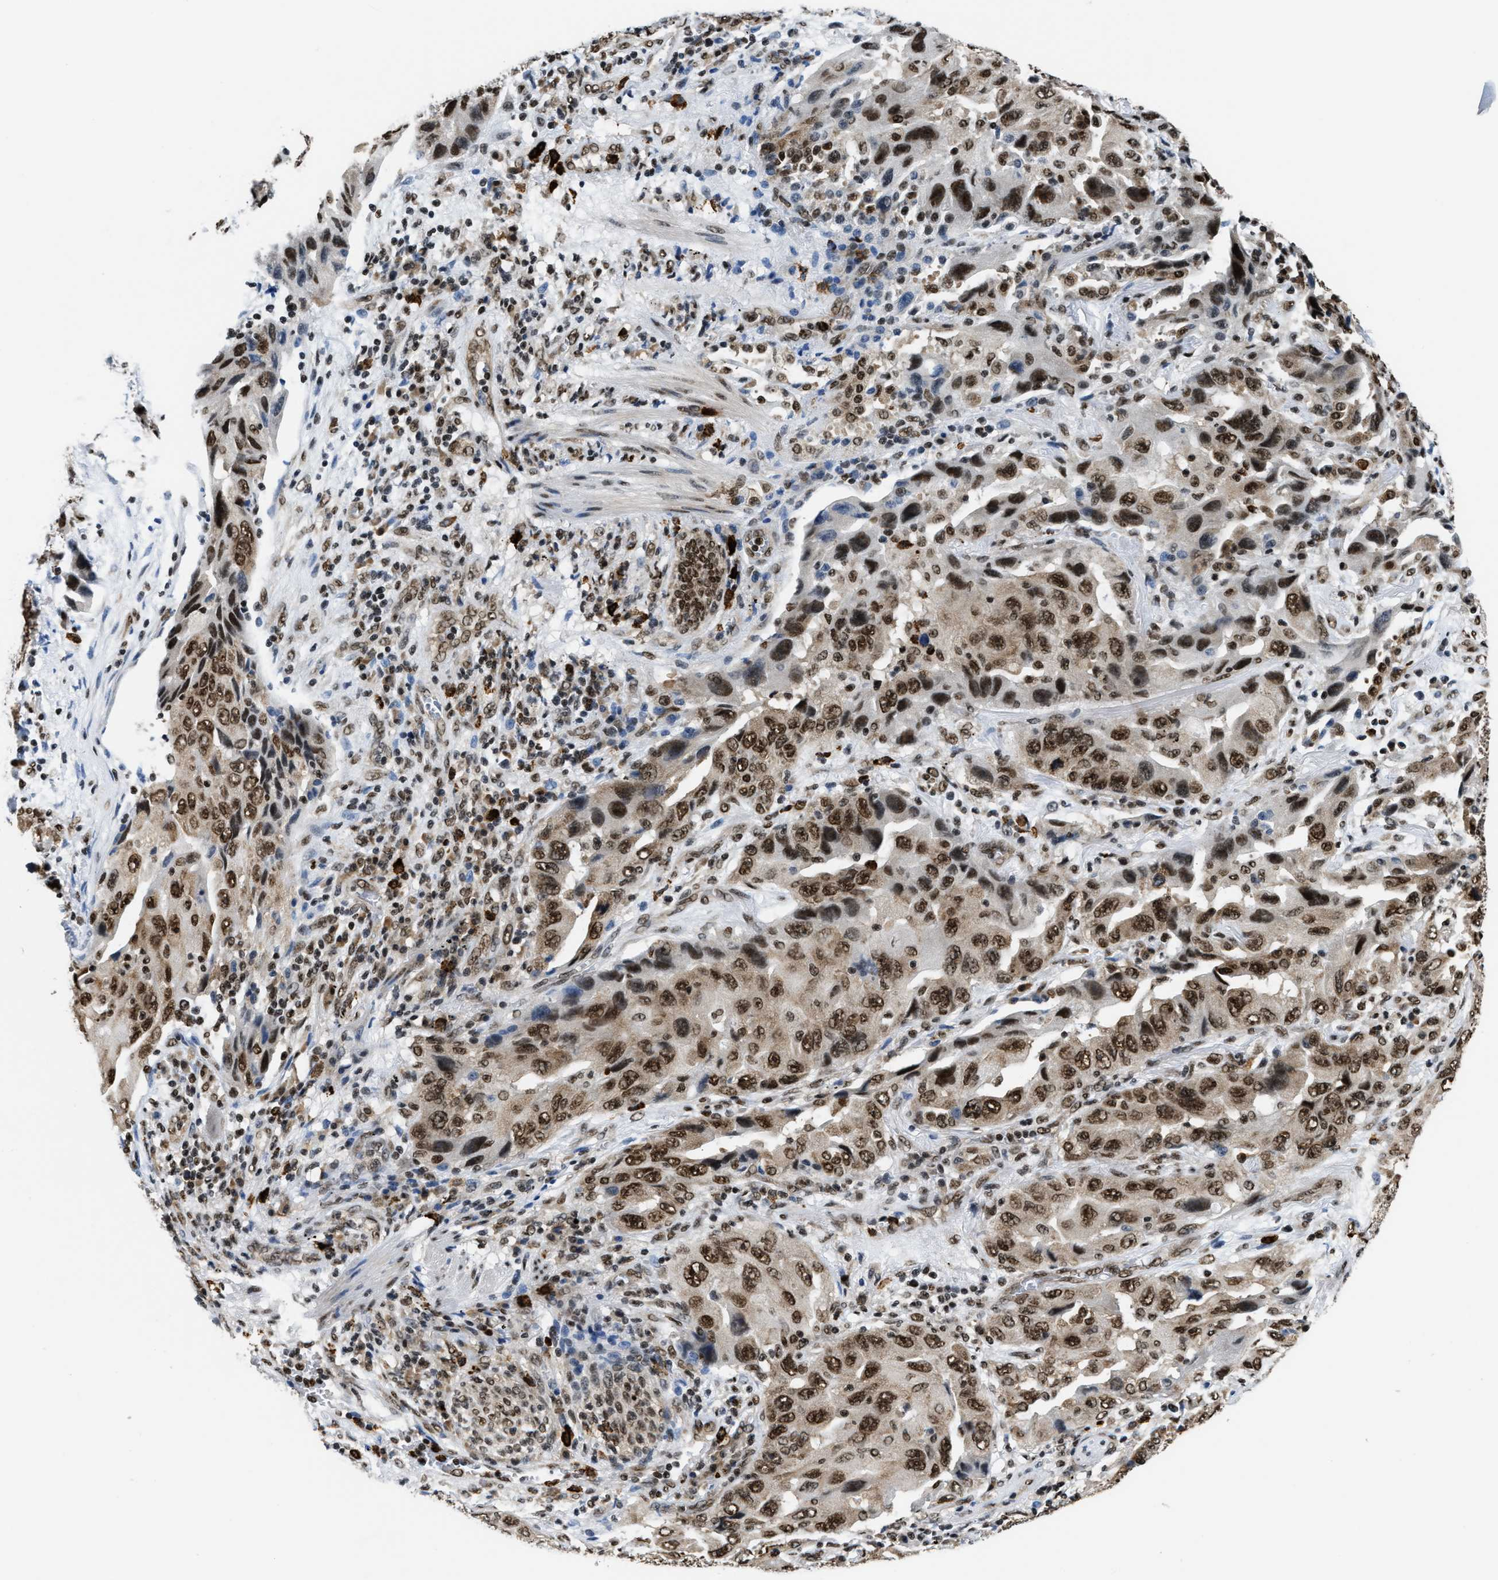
{"staining": {"intensity": "strong", "quantity": ">75%", "location": "nuclear"}, "tissue": "lung cancer", "cell_type": "Tumor cells", "image_type": "cancer", "snomed": [{"axis": "morphology", "description": "Adenocarcinoma, NOS"}, {"axis": "topography", "description": "Lung"}], "caption": "Lung adenocarcinoma tissue displays strong nuclear staining in about >75% of tumor cells, visualized by immunohistochemistry.", "gene": "CCNDBP1", "patient": {"sex": "female", "age": 65}}